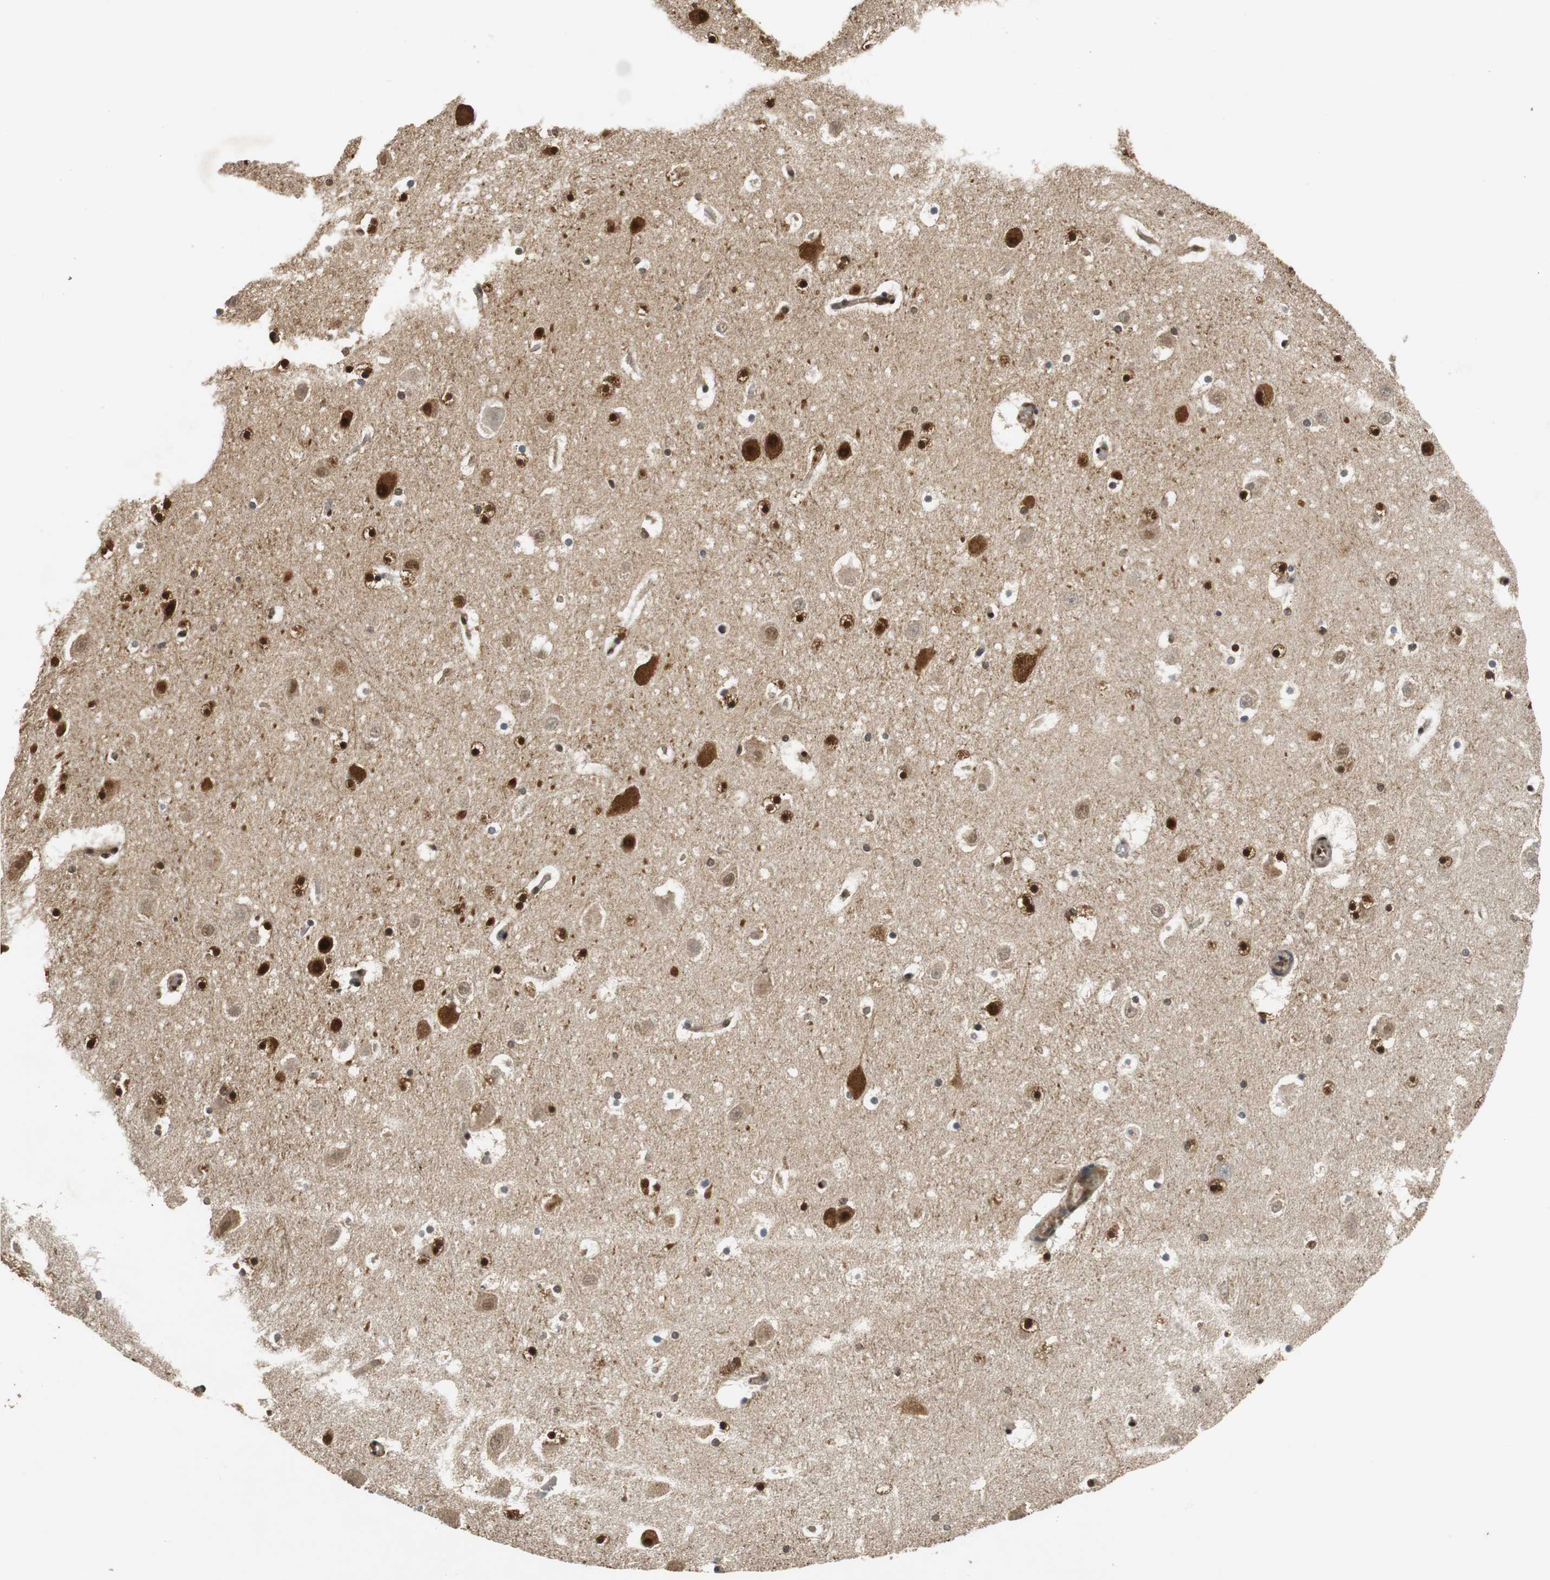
{"staining": {"intensity": "strong", "quantity": ">75%", "location": "cytoplasmic/membranous,nuclear"}, "tissue": "hippocampus", "cell_type": "Glial cells", "image_type": "normal", "snomed": [{"axis": "morphology", "description": "Normal tissue, NOS"}, {"axis": "topography", "description": "Hippocampus"}], "caption": "Immunohistochemical staining of unremarkable hippocampus shows strong cytoplasmic/membranous,nuclear protein staining in approximately >75% of glial cells.", "gene": "UBQLN2", "patient": {"sex": "male", "age": 45}}